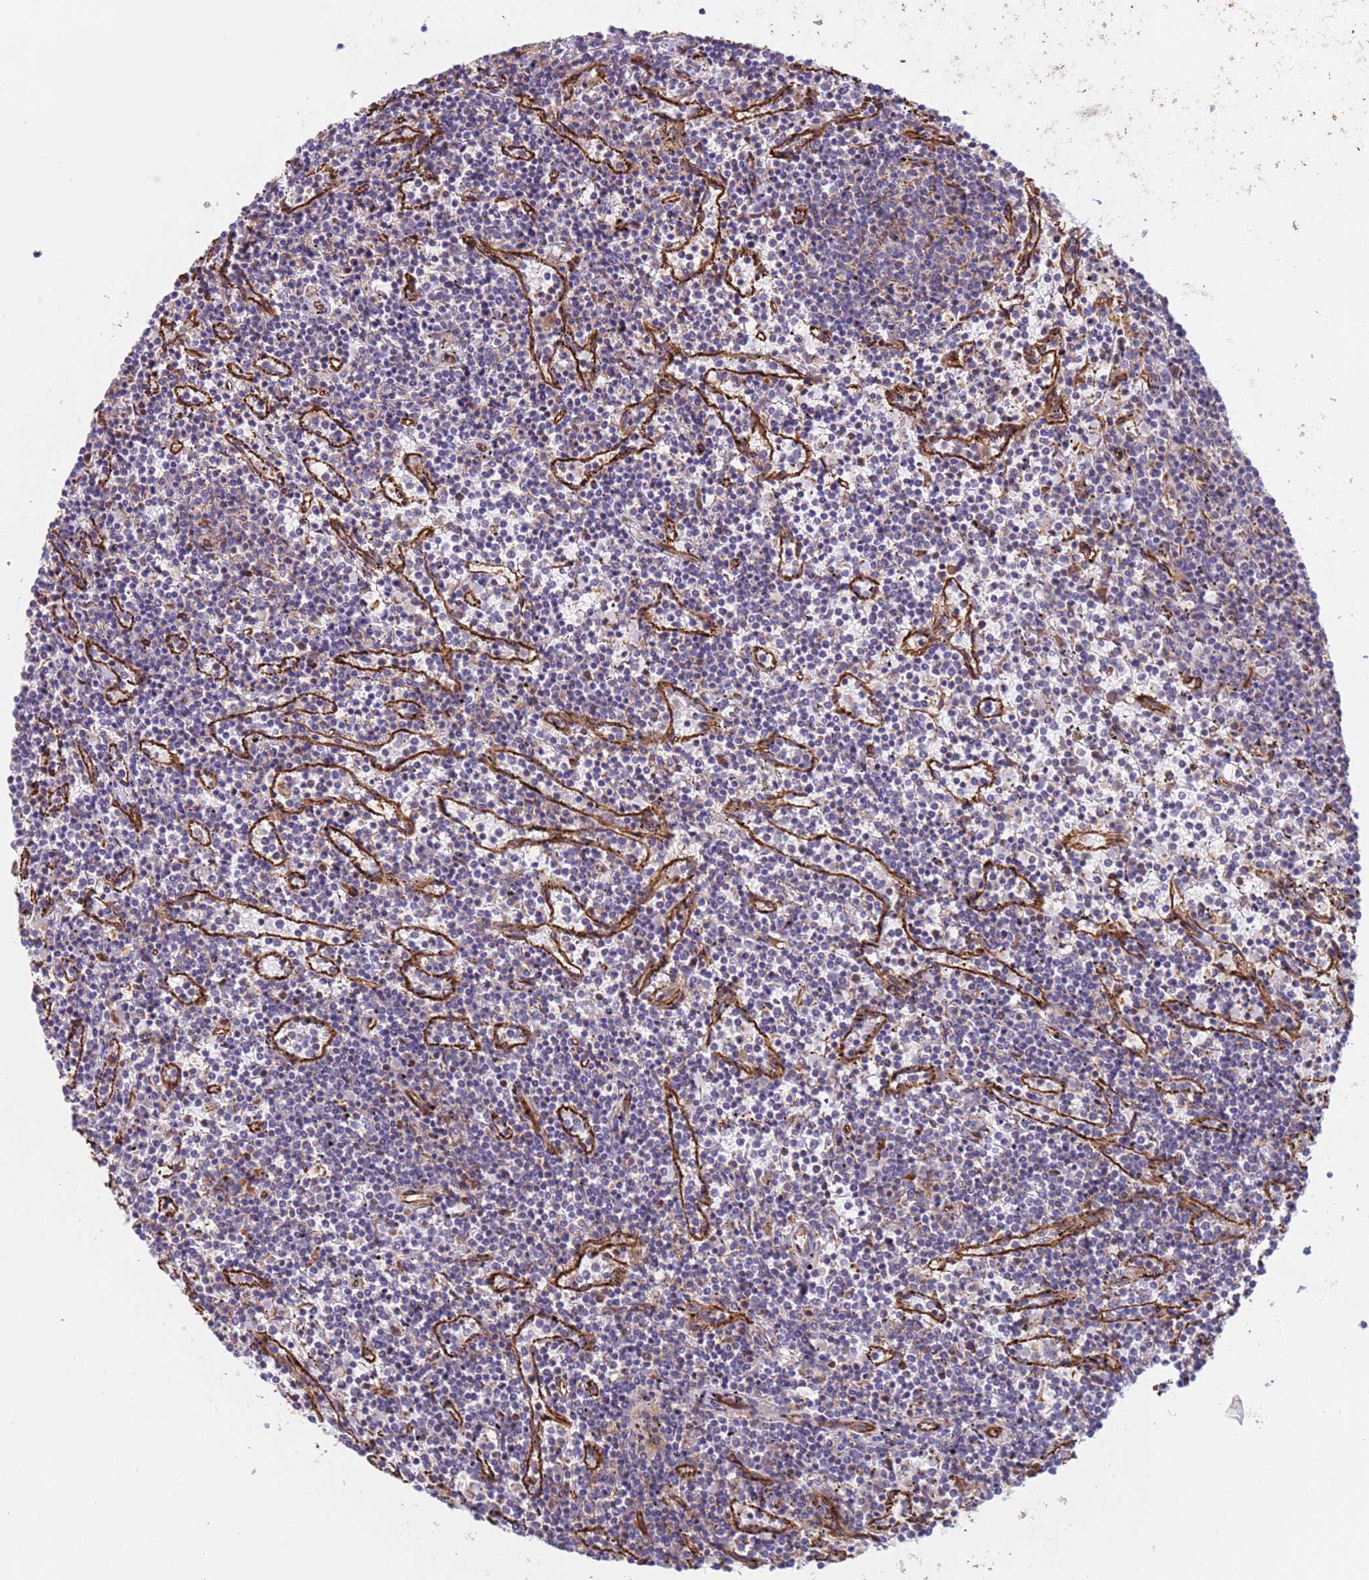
{"staining": {"intensity": "negative", "quantity": "none", "location": "none"}, "tissue": "lymphoma", "cell_type": "Tumor cells", "image_type": "cancer", "snomed": [{"axis": "morphology", "description": "Malignant lymphoma, non-Hodgkin's type, Low grade"}, {"axis": "topography", "description": "Spleen"}], "caption": "Tumor cells are negative for protein expression in human malignant lymphoma, non-Hodgkin's type (low-grade).", "gene": "NUDT12", "patient": {"sex": "female", "age": 50}}